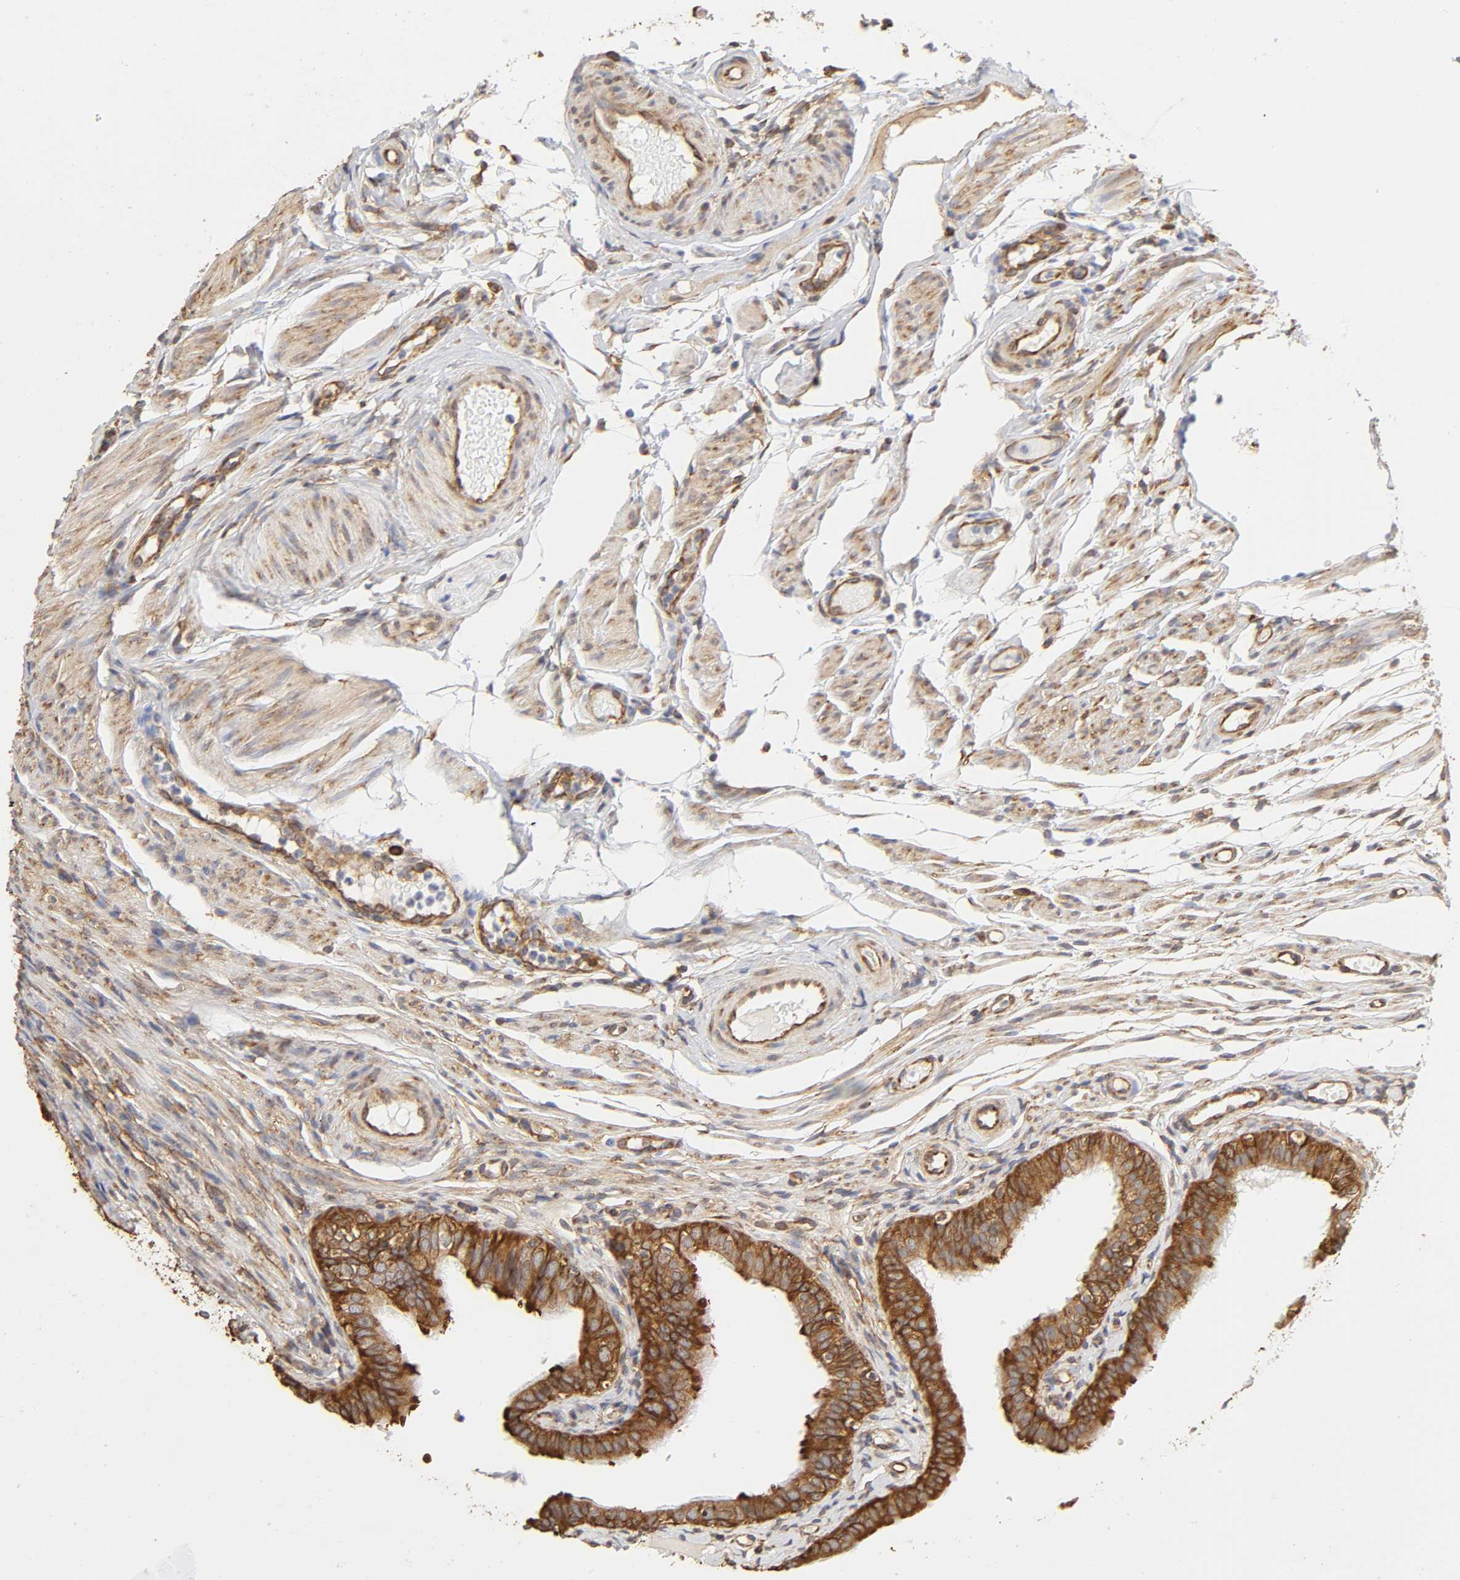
{"staining": {"intensity": "strong", "quantity": ">75%", "location": "cytoplasmic/membranous"}, "tissue": "fallopian tube", "cell_type": "Glandular cells", "image_type": "normal", "snomed": [{"axis": "morphology", "description": "Normal tissue, NOS"}, {"axis": "morphology", "description": "Dermoid, NOS"}, {"axis": "topography", "description": "Fallopian tube"}], "caption": "Protein staining by immunohistochemistry (IHC) reveals strong cytoplasmic/membranous staining in about >75% of glandular cells in unremarkable fallopian tube.", "gene": "RPL14", "patient": {"sex": "female", "age": 33}}